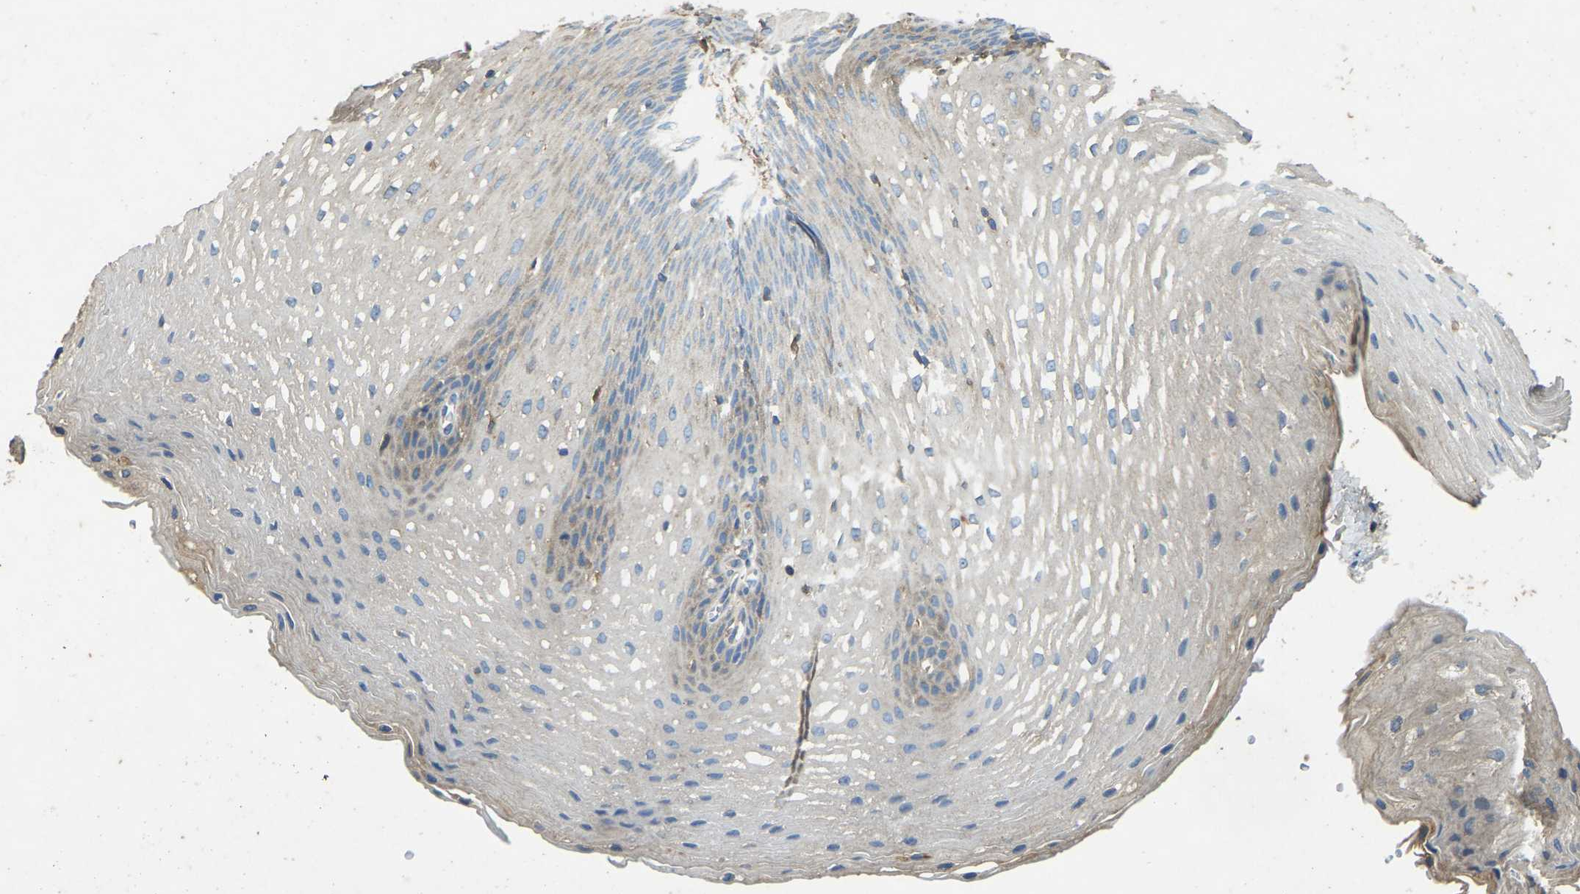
{"staining": {"intensity": "weak", "quantity": "25%-75%", "location": "cytoplasmic/membranous"}, "tissue": "esophagus", "cell_type": "Squamous epithelial cells", "image_type": "normal", "snomed": [{"axis": "morphology", "description": "Normal tissue, NOS"}, {"axis": "topography", "description": "Esophagus"}], "caption": "Immunohistochemical staining of benign esophagus shows 25%-75% levels of weak cytoplasmic/membranous protein expression in about 25%-75% of squamous epithelial cells.", "gene": "ATP8B1", "patient": {"sex": "male", "age": 48}}